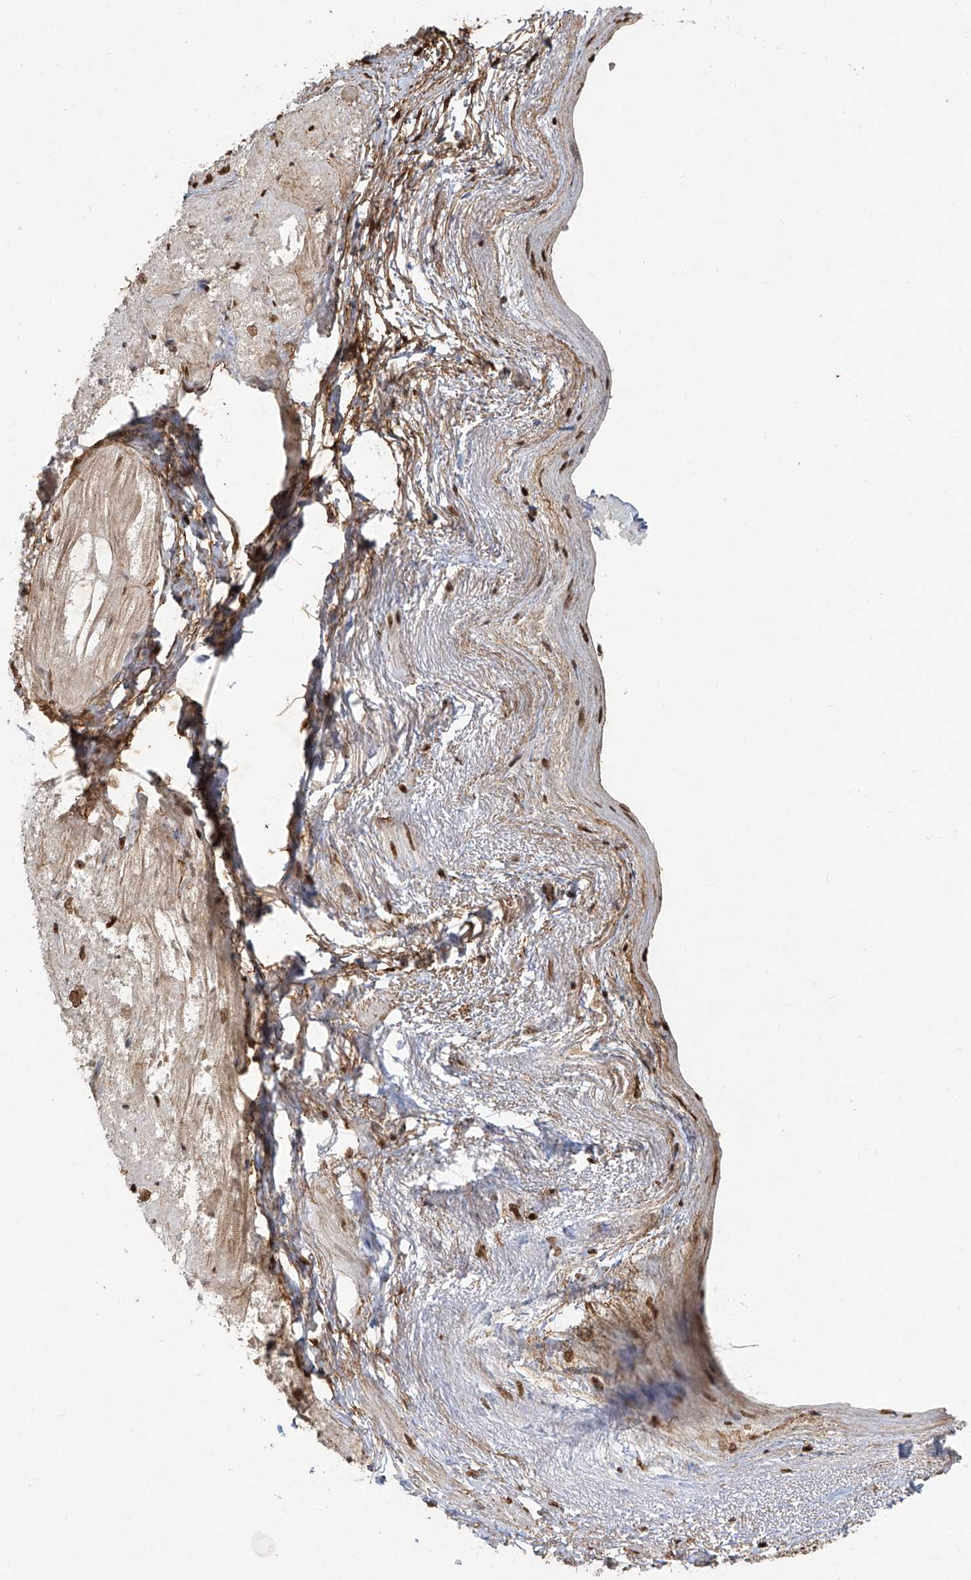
{"staining": {"intensity": "strong", "quantity": "25%-75%", "location": "cytoplasmic/membranous,nuclear"}, "tissue": "heart muscle", "cell_type": "Cardiomyocytes", "image_type": "normal", "snomed": [{"axis": "morphology", "description": "Normal tissue, NOS"}, {"axis": "topography", "description": "Heart"}], "caption": "Immunohistochemical staining of unremarkable heart muscle demonstrates strong cytoplasmic/membranous,nuclear protein expression in about 25%-75% of cardiomyocytes. Using DAB (brown) and hematoxylin (blue) stains, captured at high magnification using brightfield microscopy.", "gene": "ATRIP", "patient": {"sex": "male", "age": 50}}